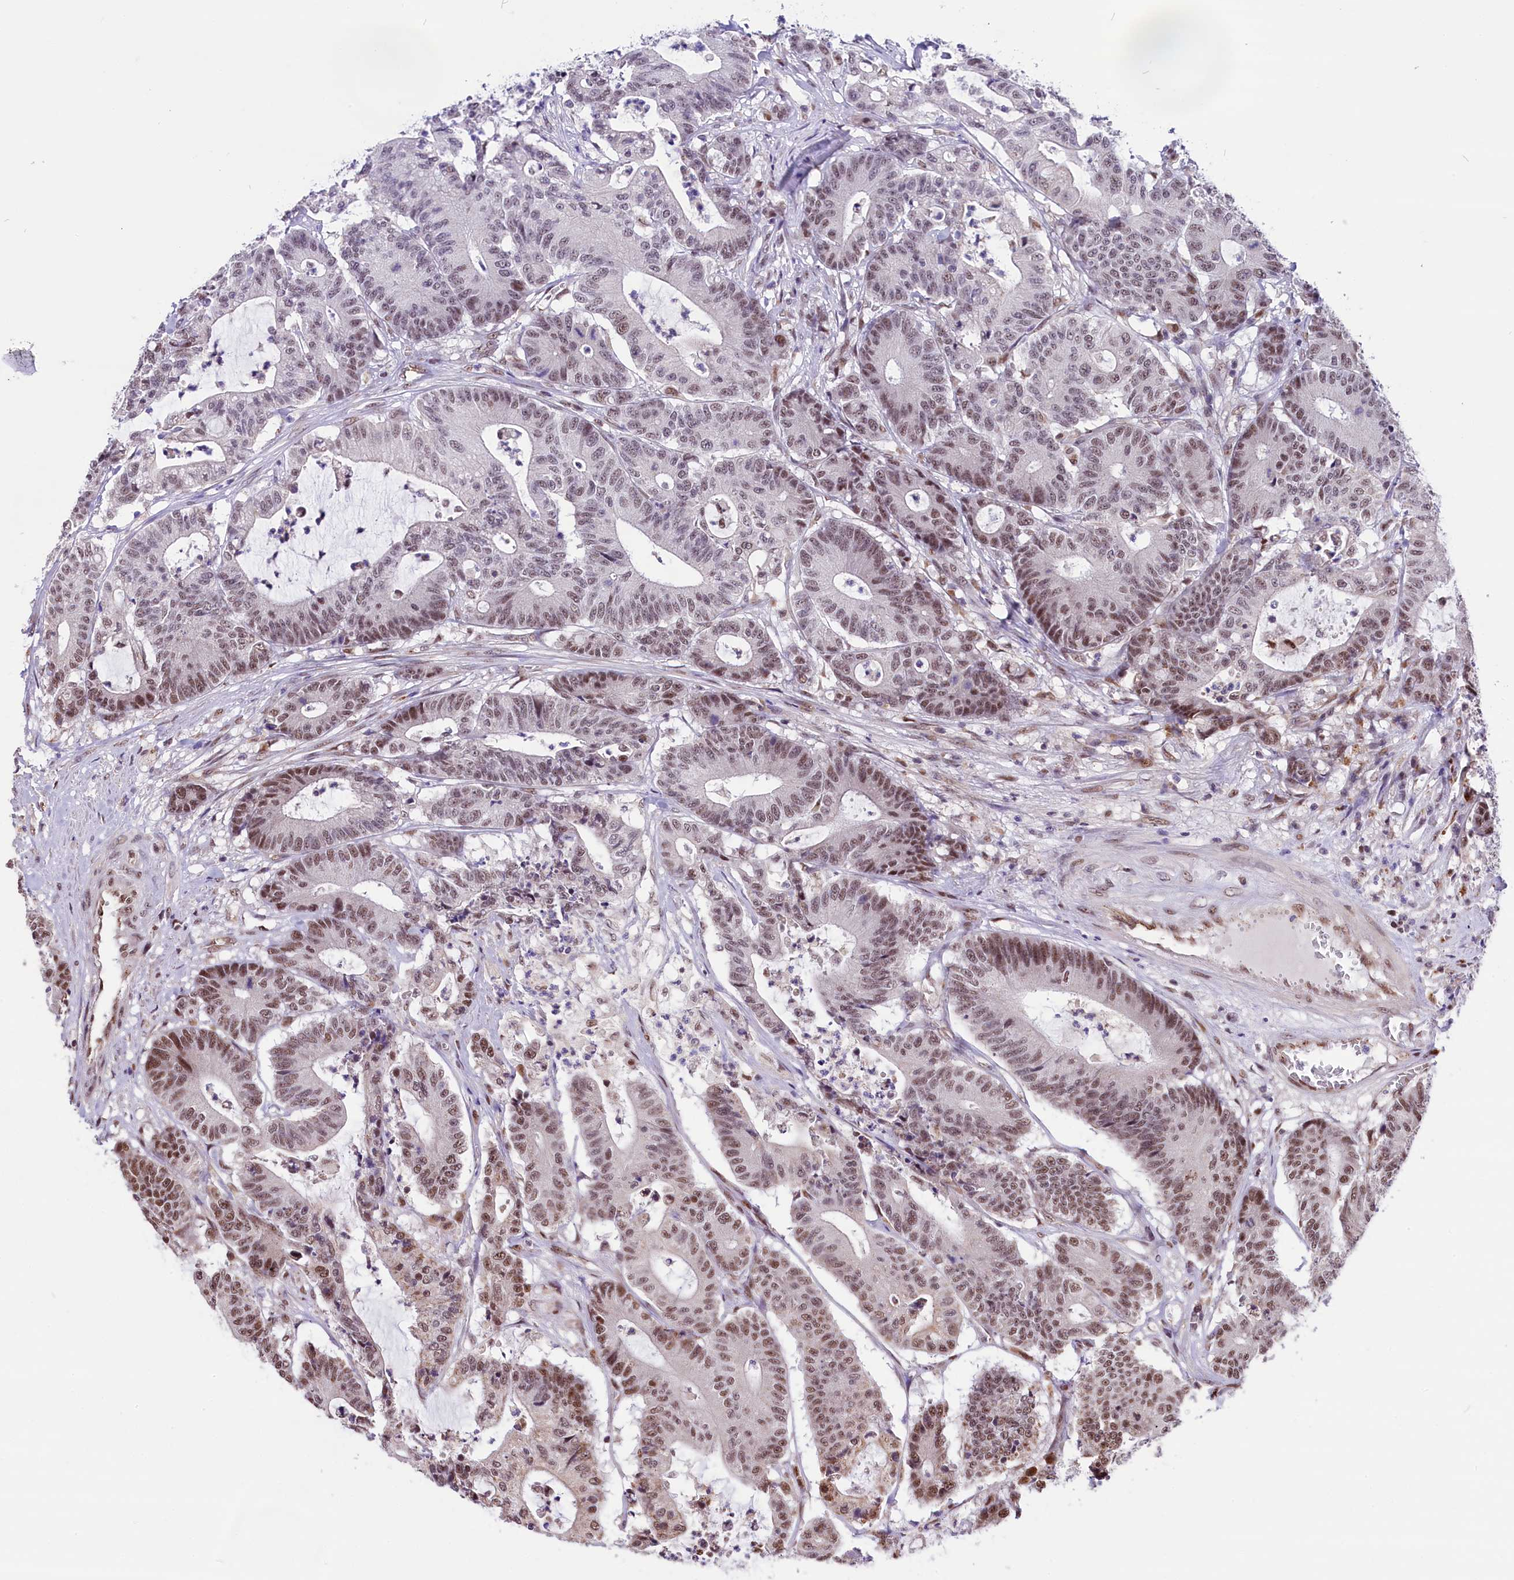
{"staining": {"intensity": "weak", "quantity": "25%-75%", "location": "nuclear"}, "tissue": "colorectal cancer", "cell_type": "Tumor cells", "image_type": "cancer", "snomed": [{"axis": "morphology", "description": "Adenocarcinoma, NOS"}, {"axis": "topography", "description": "Colon"}], "caption": "High-power microscopy captured an IHC micrograph of colorectal cancer (adenocarcinoma), revealing weak nuclear staining in about 25%-75% of tumor cells. The protein of interest is shown in brown color, while the nuclei are stained blue.", "gene": "MRPL54", "patient": {"sex": "female", "age": 84}}